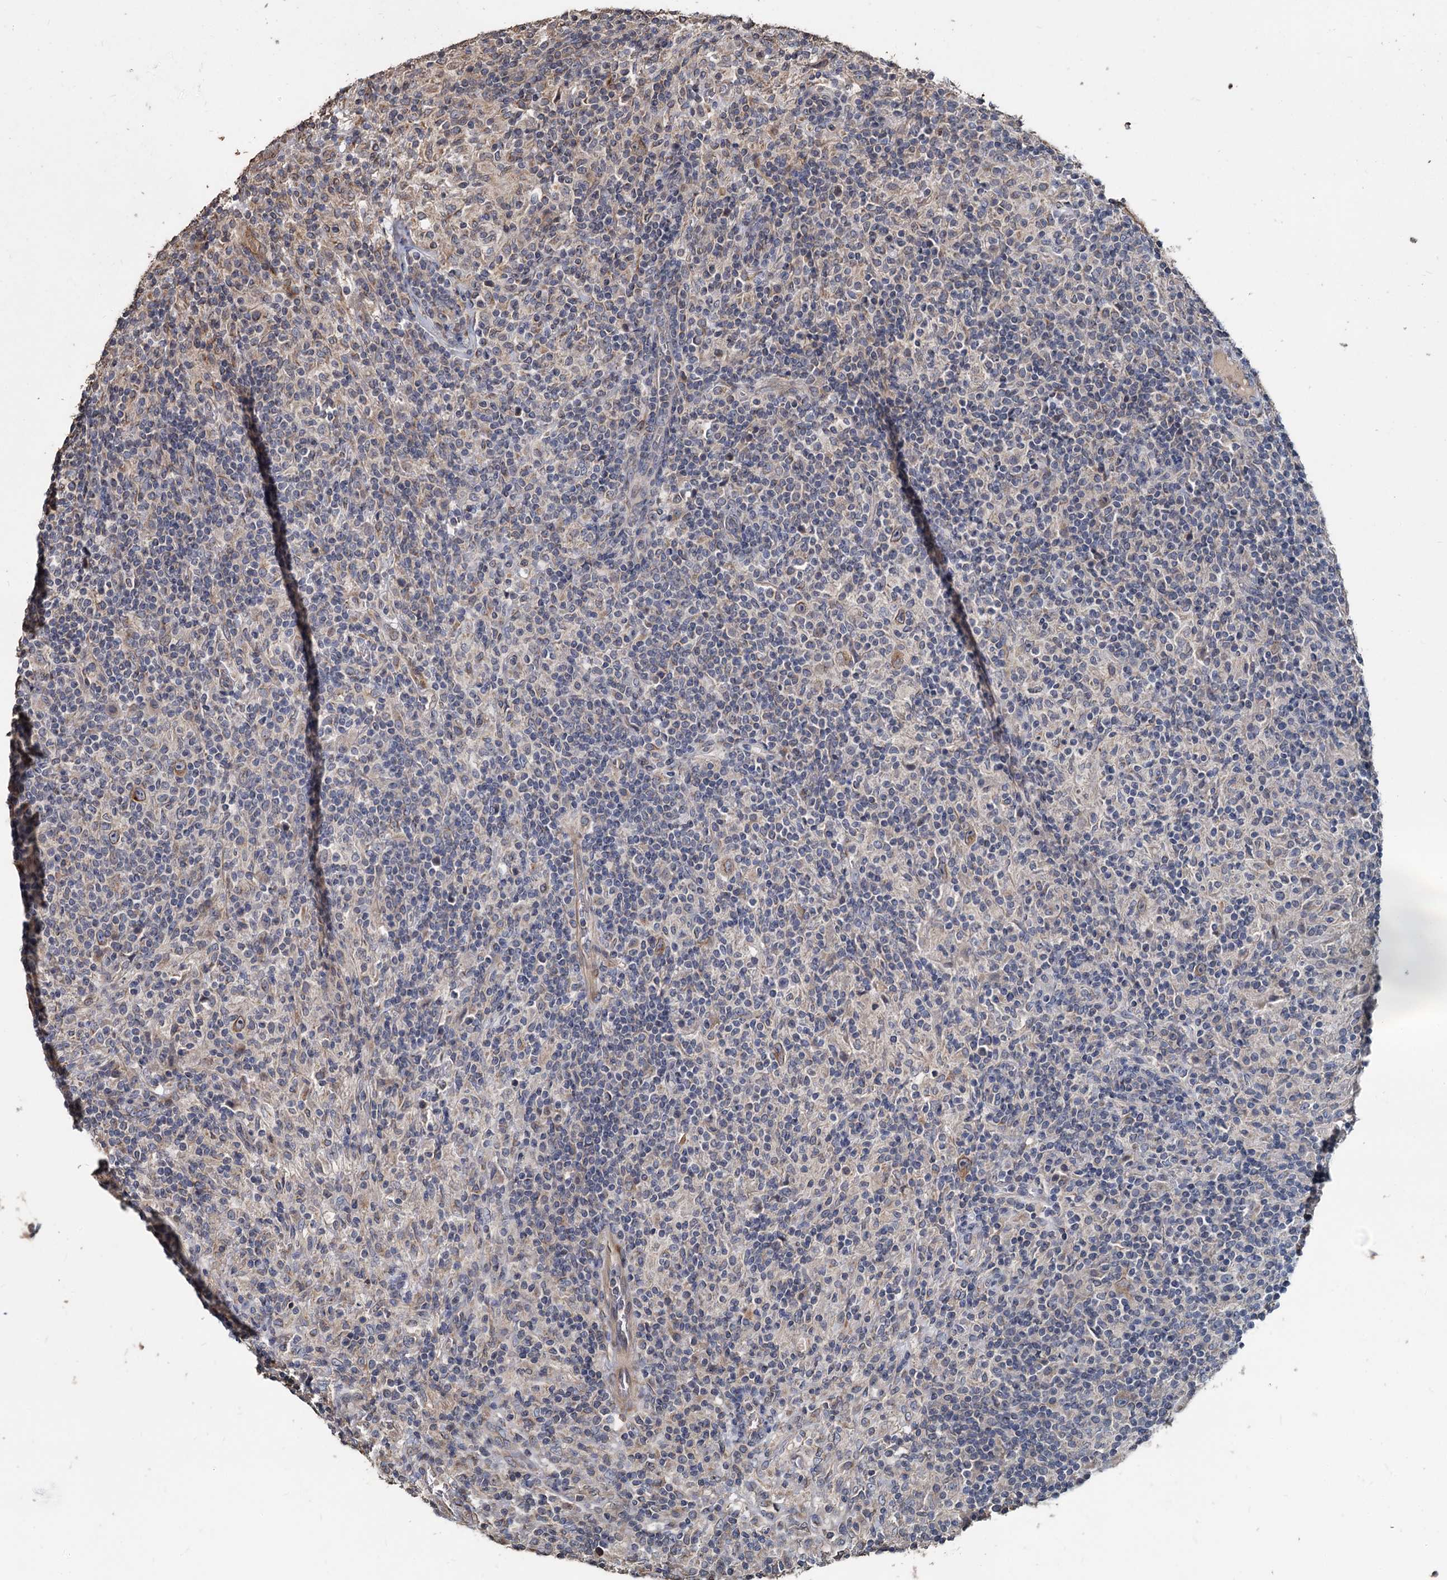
{"staining": {"intensity": "weak", "quantity": ">75%", "location": "cytoplasmic/membranous"}, "tissue": "lymphoma", "cell_type": "Tumor cells", "image_type": "cancer", "snomed": [{"axis": "morphology", "description": "Hodgkin's disease, NOS"}, {"axis": "topography", "description": "Lymph node"}], "caption": "Hodgkin's disease stained for a protein (brown) reveals weak cytoplasmic/membranous positive expression in approximately >75% of tumor cells.", "gene": "DEPDC4", "patient": {"sex": "male", "age": 70}}